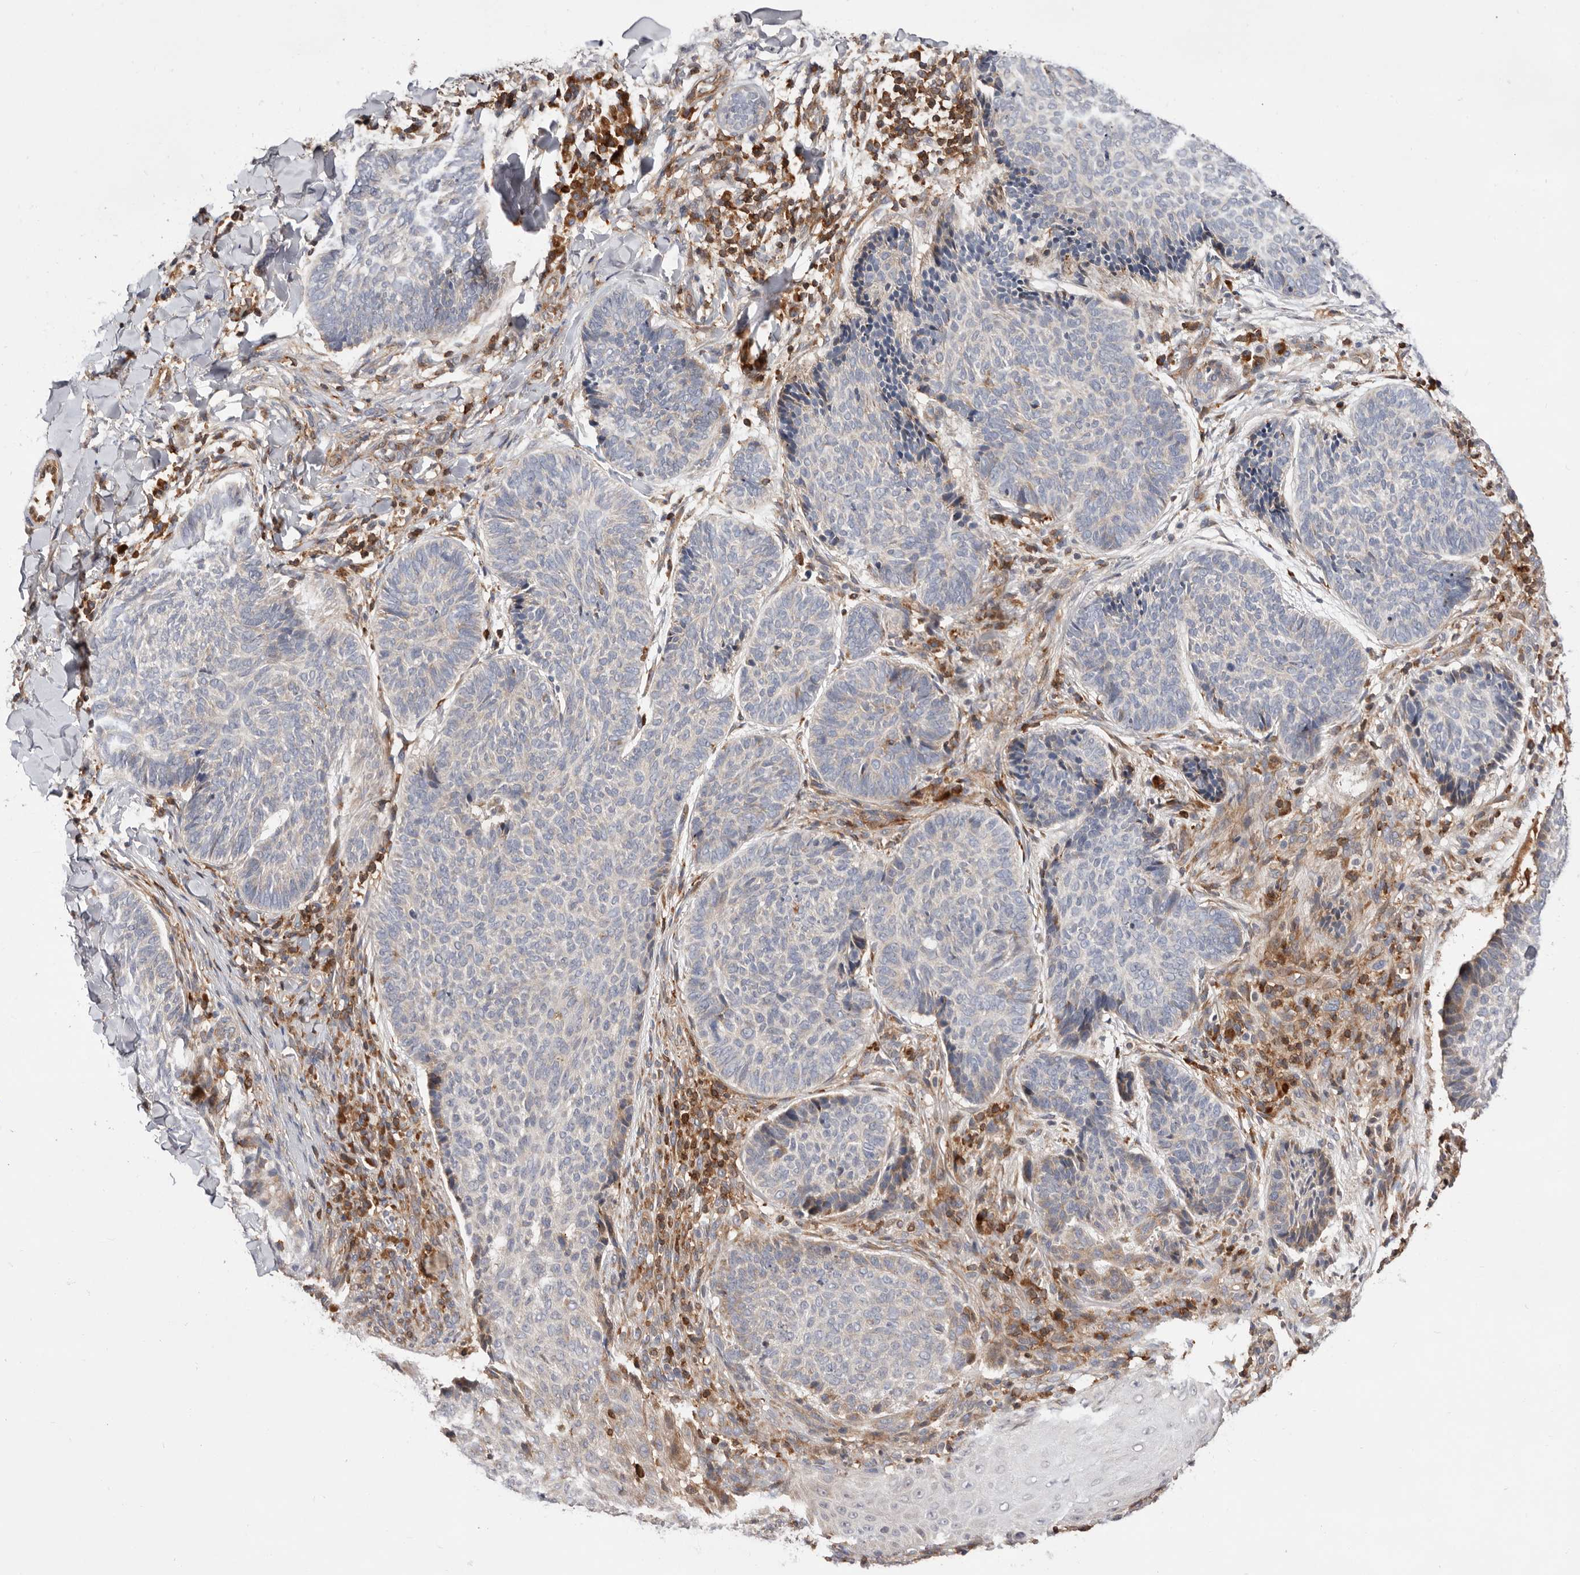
{"staining": {"intensity": "negative", "quantity": "none", "location": "none"}, "tissue": "skin cancer", "cell_type": "Tumor cells", "image_type": "cancer", "snomed": [{"axis": "morphology", "description": "Normal tissue, NOS"}, {"axis": "morphology", "description": "Basal cell carcinoma"}, {"axis": "topography", "description": "Skin"}], "caption": "The image displays no significant expression in tumor cells of basal cell carcinoma (skin).", "gene": "RNF213", "patient": {"sex": "male", "age": 50}}